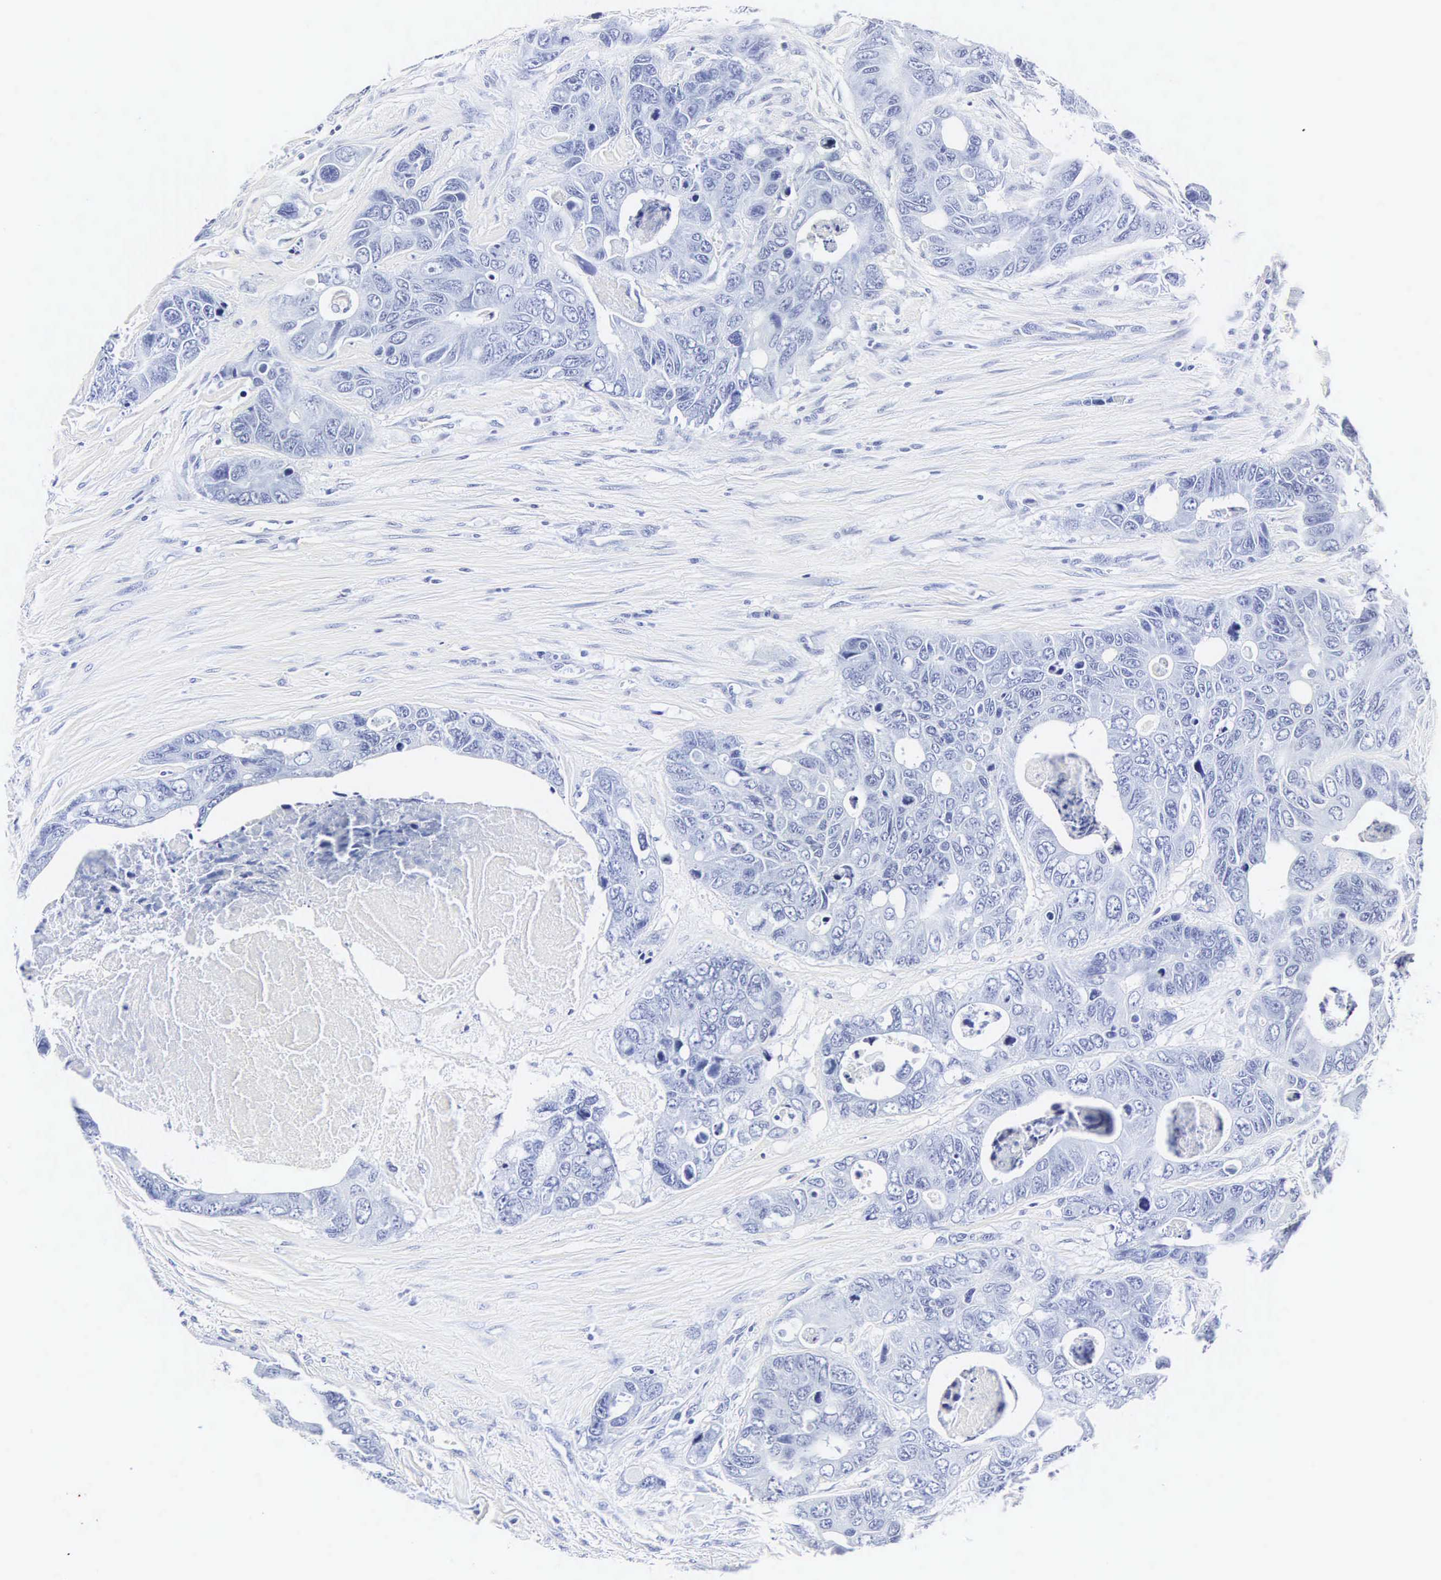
{"staining": {"intensity": "negative", "quantity": "none", "location": "none"}, "tissue": "colorectal cancer", "cell_type": "Tumor cells", "image_type": "cancer", "snomed": [{"axis": "morphology", "description": "Adenocarcinoma, NOS"}, {"axis": "topography", "description": "Colon"}], "caption": "Histopathology image shows no significant protein expression in tumor cells of adenocarcinoma (colorectal).", "gene": "INS", "patient": {"sex": "female", "age": 86}}